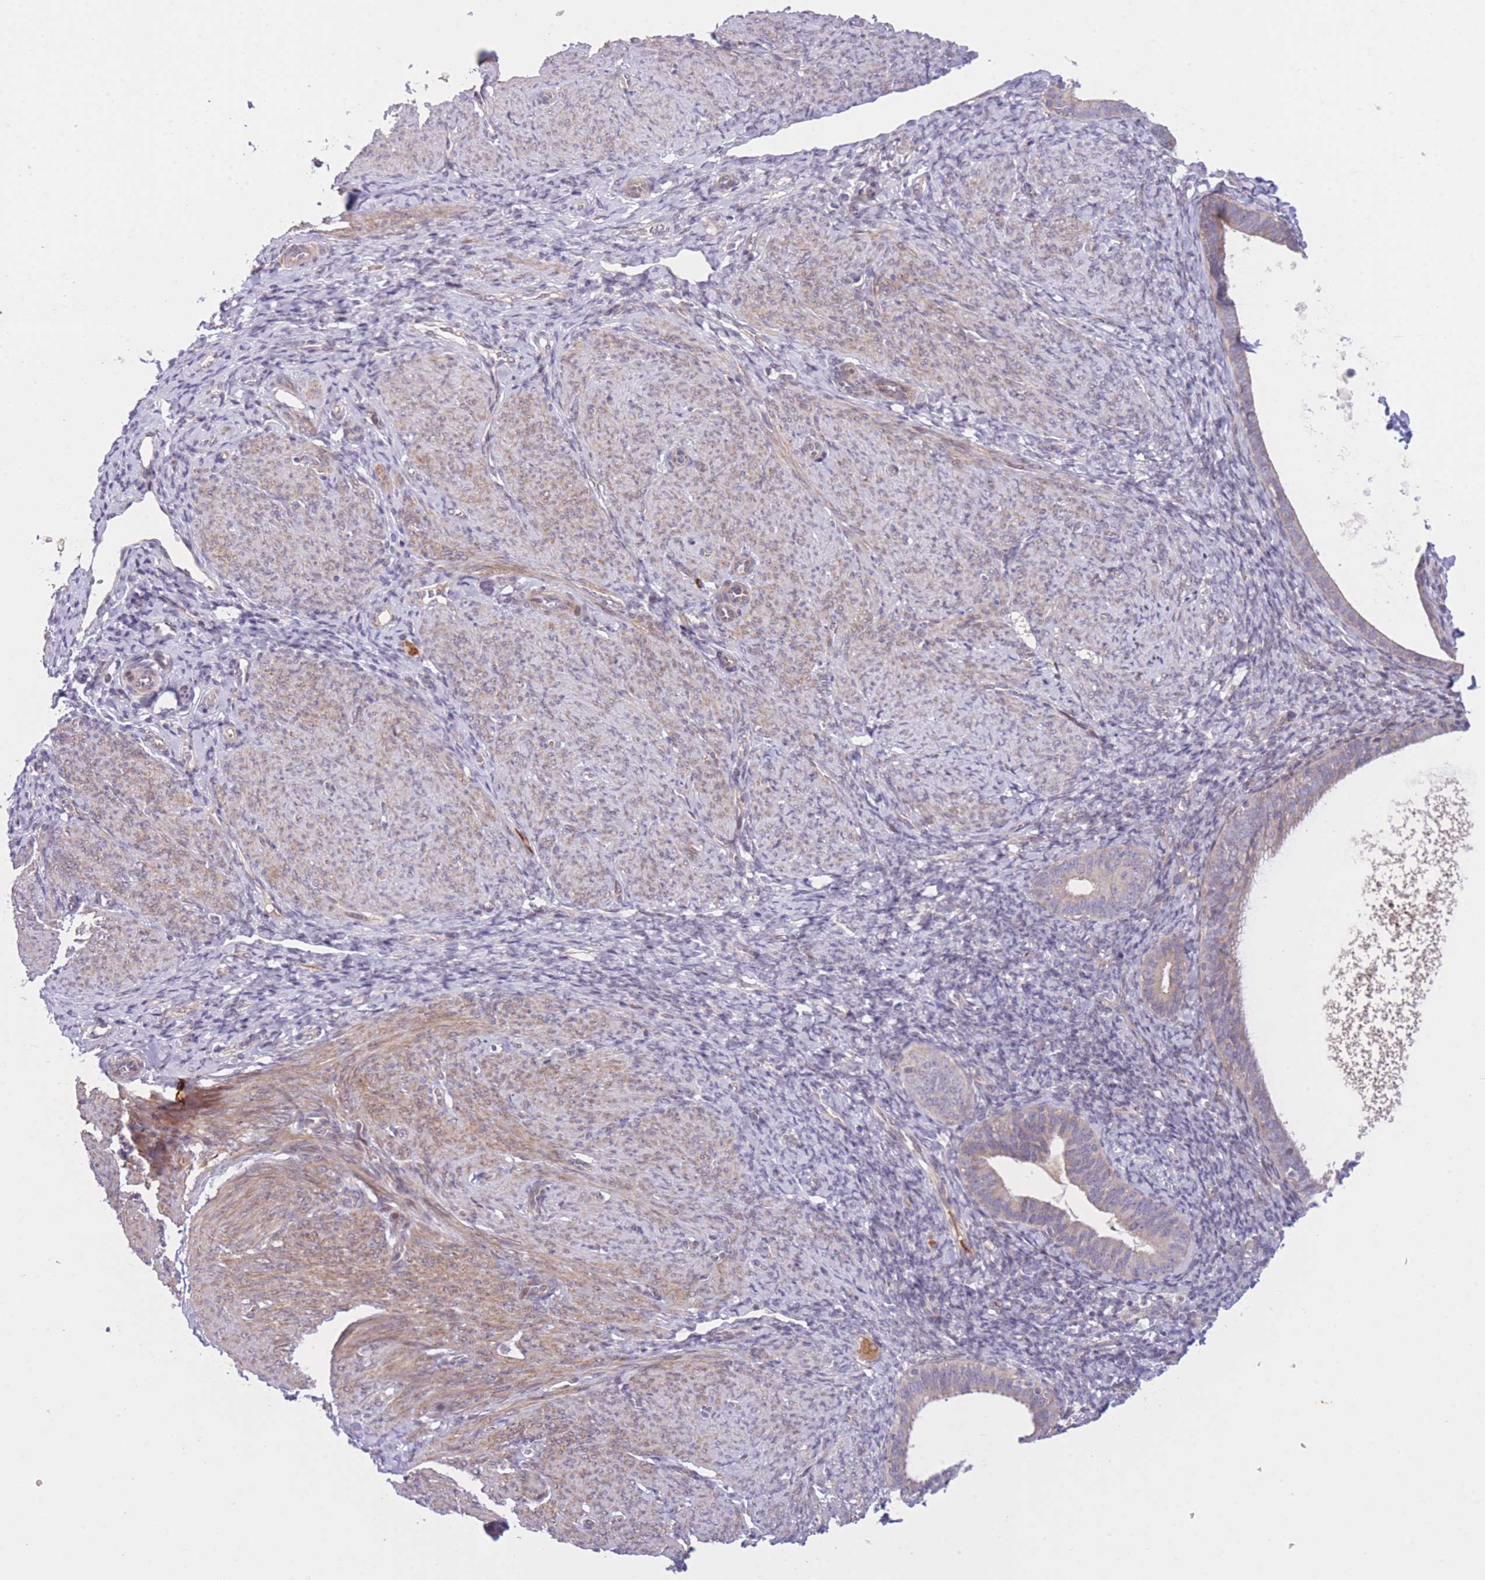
{"staining": {"intensity": "weak", "quantity": "25%-75%", "location": "cytoplasmic/membranous"}, "tissue": "endometrium", "cell_type": "Cells in endometrial stroma", "image_type": "normal", "snomed": [{"axis": "morphology", "description": "Normal tissue, NOS"}, {"axis": "topography", "description": "Endometrium"}], "caption": "About 25%-75% of cells in endometrial stroma in unremarkable human endometrium show weak cytoplasmic/membranous protein expression as visualized by brown immunohistochemical staining.", "gene": "CDC25B", "patient": {"sex": "female", "age": 65}}